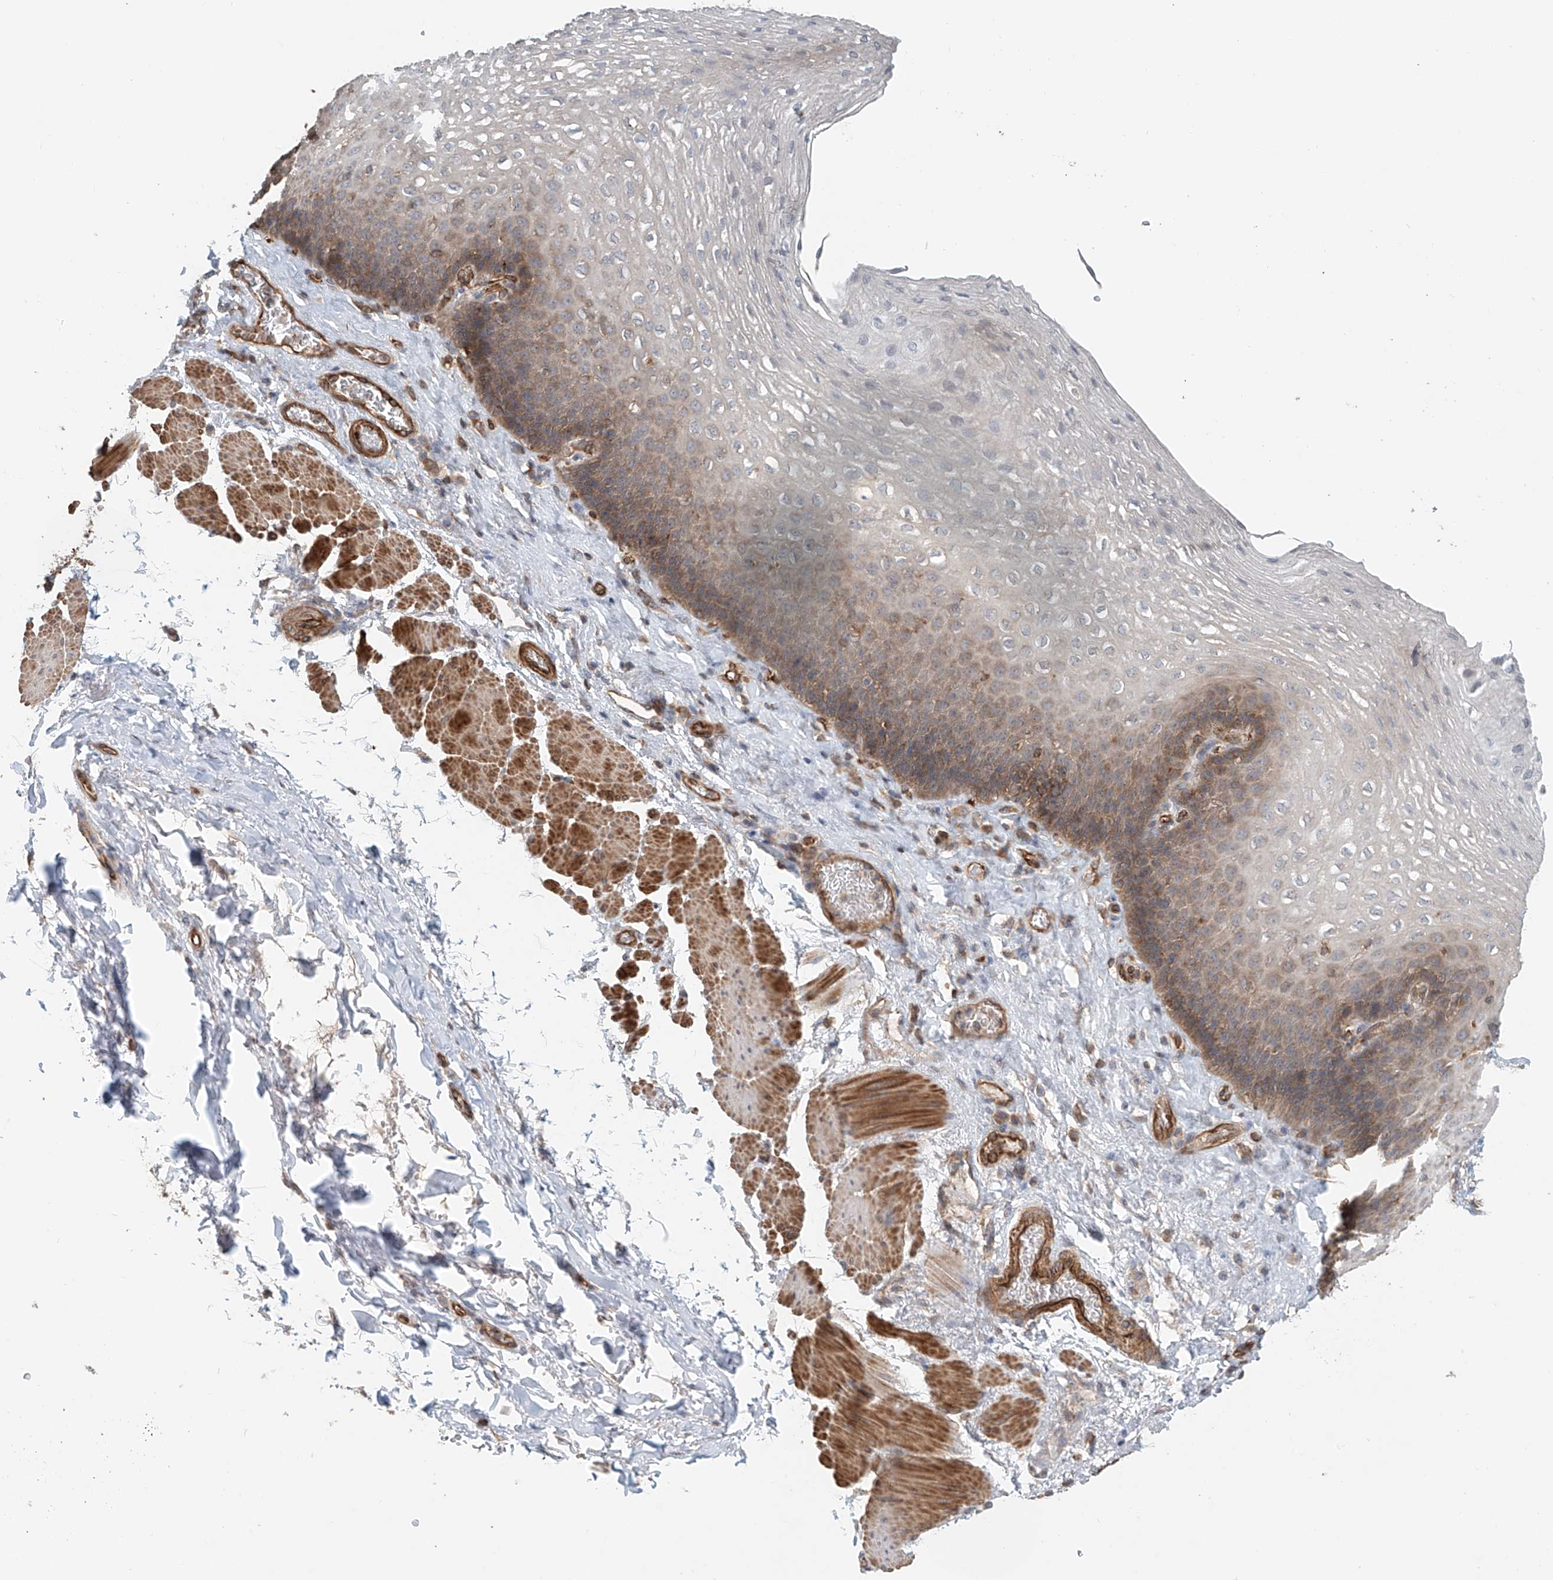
{"staining": {"intensity": "moderate", "quantity": "<25%", "location": "cytoplasmic/membranous"}, "tissue": "esophagus", "cell_type": "Squamous epithelial cells", "image_type": "normal", "snomed": [{"axis": "morphology", "description": "Normal tissue, NOS"}, {"axis": "topography", "description": "Esophagus"}], "caption": "This image exhibits IHC staining of normal esophagus, with low moderate cytoplasmic/membranous expression in about <25% of squamous epithelial cells.", "gene": "FRYL", "patient": {"sex": "female", "age": 66}}